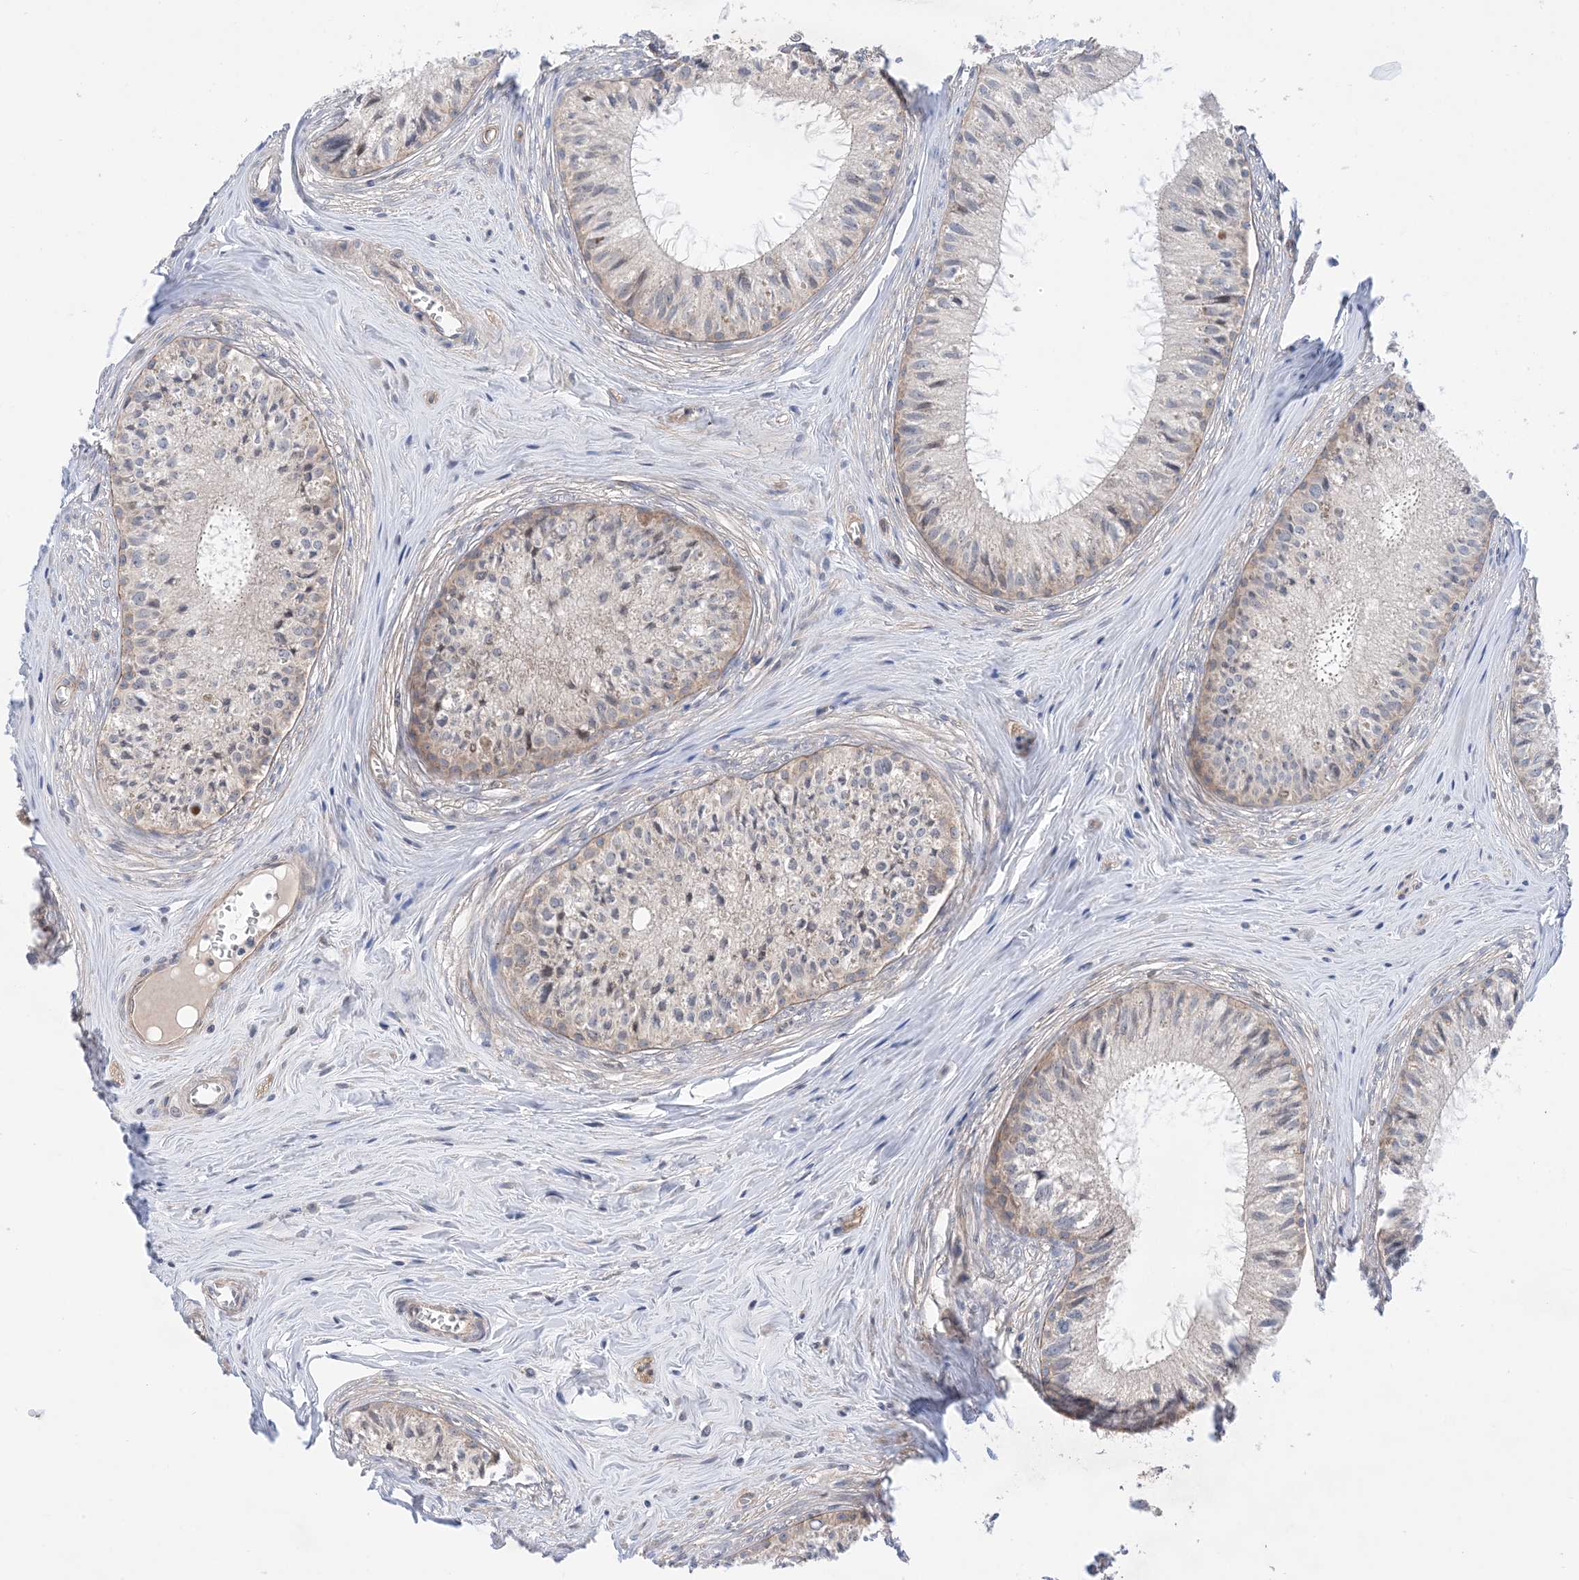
{"staining": {"intensity": "moderate", "quantity": "25%-75%", "location": "cytoplasmic/membranous"}, "tissue": "epididymis", "cell_type": "Glandular cells", "image_type": "normal", "snomed": [{"axis": "morphology", "description": "Normal tissue, NOS"}, {"axis": "topography", "description": "Epididymis"}], "caption": "High-magnification brightfield microscopy of benign epididymis stained with DAB (3,3'-diaminobenzidine) (brown) and counterstained with hematoxylin (blue). glandular cells exhibit moderate cytoplasmic/membranous staining is appreciated in about25%-75% of cells.", "gene": "EHBP1", "patient": {"sex": "male", "age": 36}}